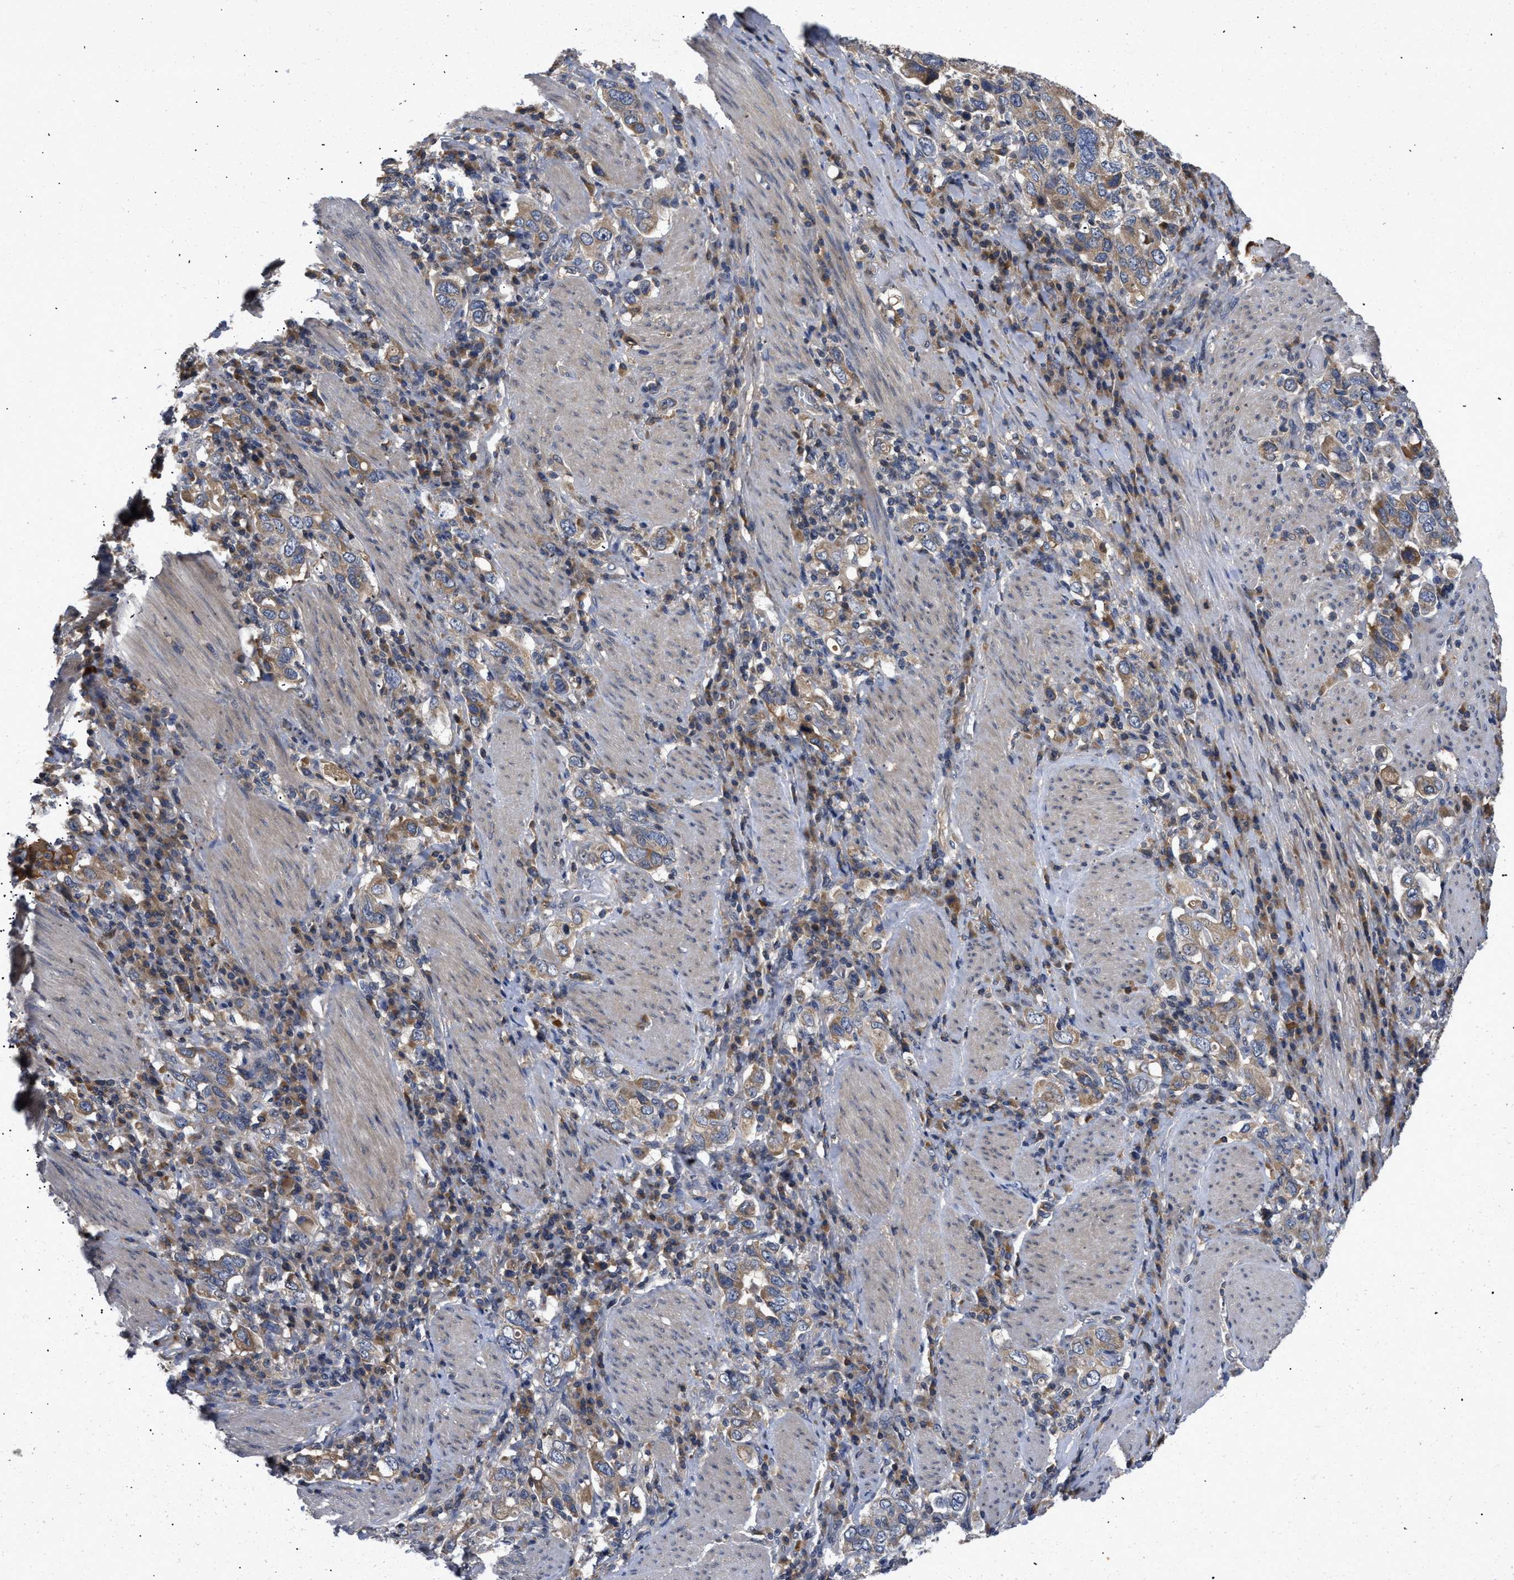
{"staining": {"intensity": "moderate", "quantity": "25%-75%", "location": "cytoplasmic/membranous"}, "tissue": "stomach cancer", "cell_type": "Tumor cells", "image_type": "cancer", "snomed": [{"axis": "morphology", "description": "Adenocarcinoma, NOS"}, {"axis": "topography", "description": "Stomach, upper"}], "caption": "High-magnification brightfield microscopy of stomach cancer (adenocarcinoma) stained with DAB (brown) and counterstained with hematoxylin (blue). tumor cells exhibit moderate cytoplasmic/membranous positivity is identified in approximately25%-75% of cells. The staining was performed using DAB (3,3'-diaminobenzidine), with brown indicating positive protein expression. Nuclei are stained blue with hematoxylin.", "gene": "VPS4A", "patient": {"sex": "male", "age": 62}}